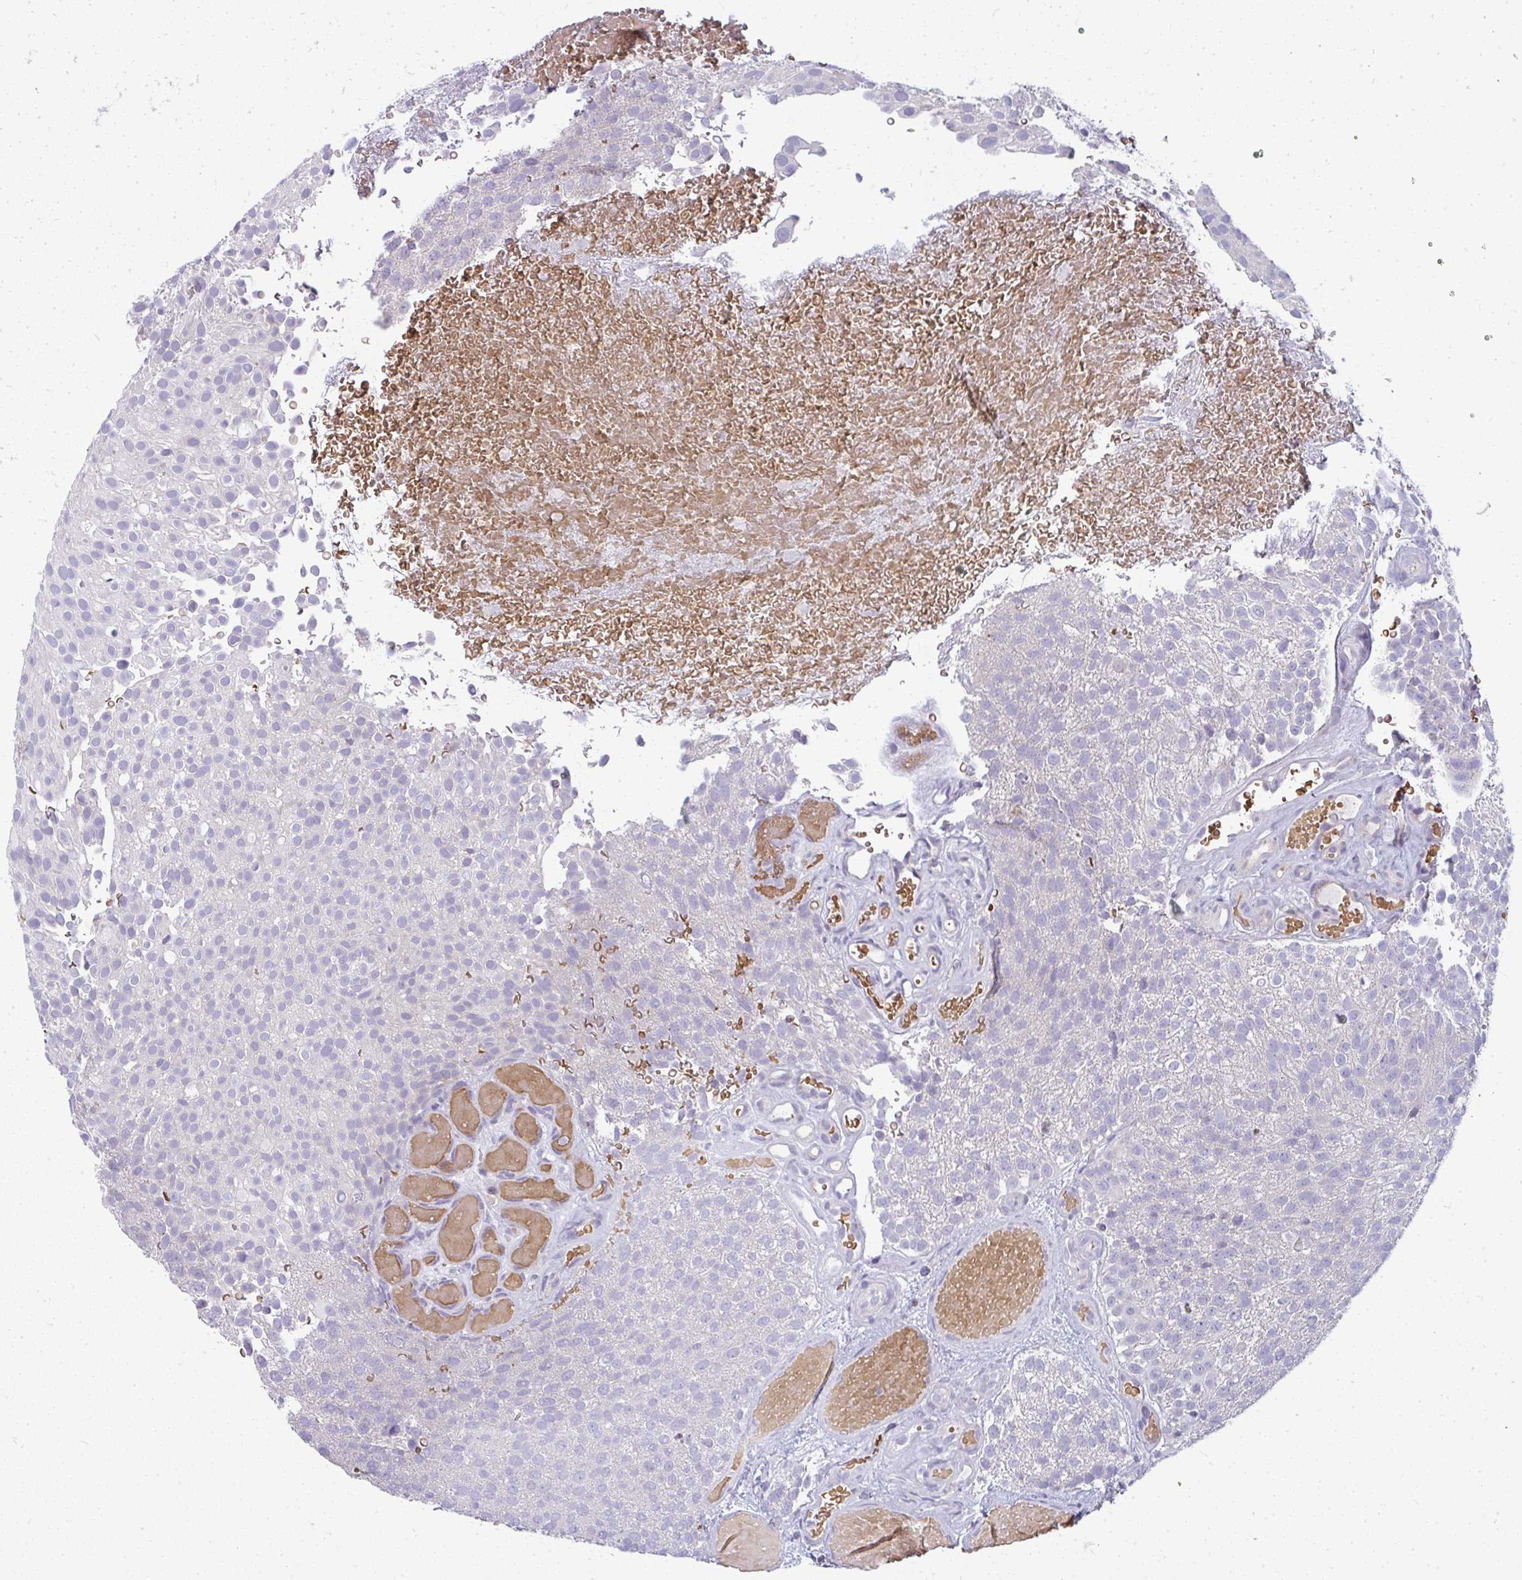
{"staining": {"intensity": "negative", "quantity": "none", "location": "none"}, "tissue": "urothelial cancer", "cell_type": "Tumor cells", "image_type": "cancer", "snomed": [{"axis": "morphology", "description": "Urothelial carcinoma, Low grade"}, {"axis": "topography", "description": "Urinary bladder"}], "caption": "Tumor cells are negative for protein expression in human urothelial carcinoma (low-grade).", "gene": "SHB", "patient": {"sex": "male", "age": 78}}